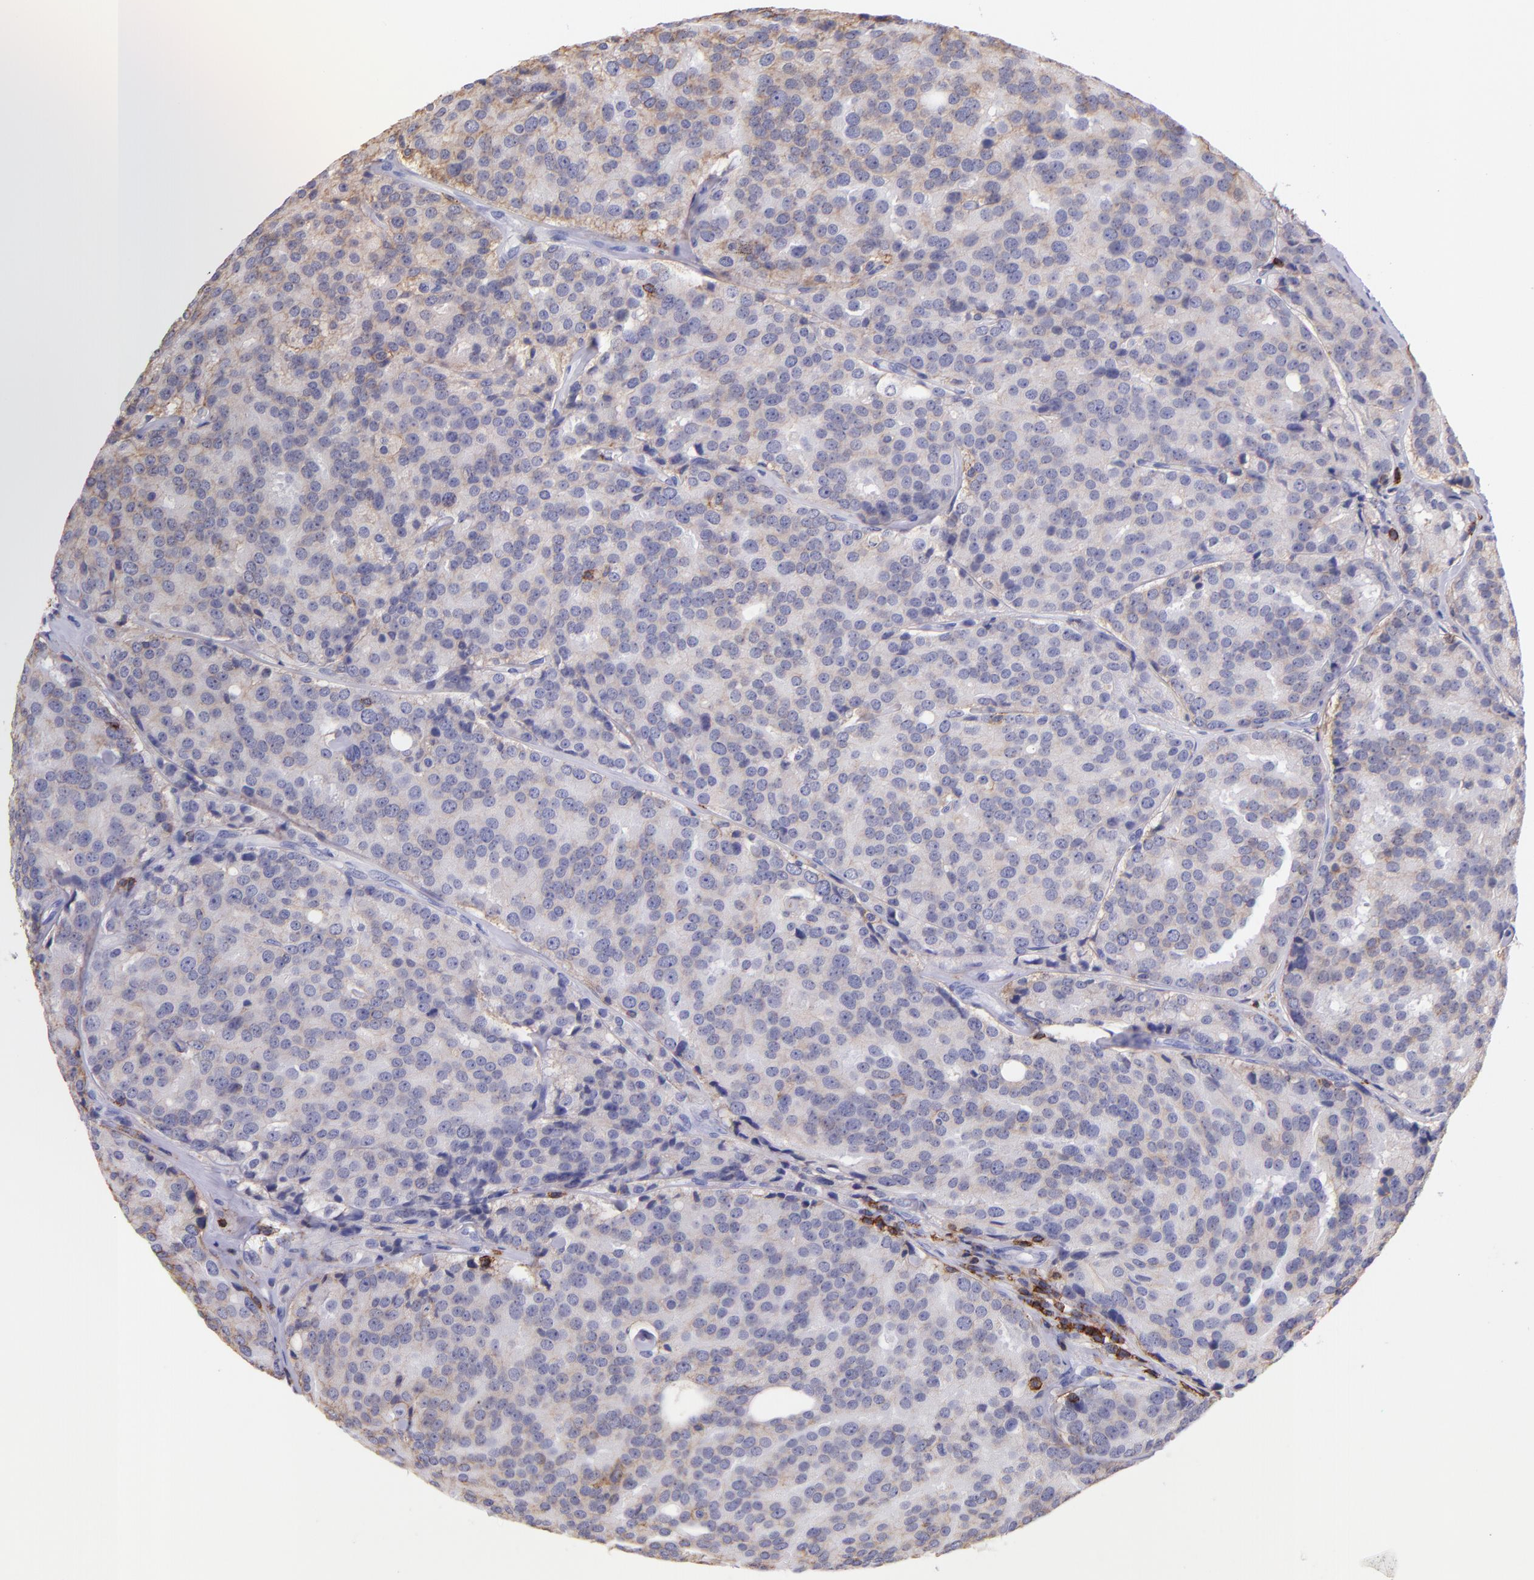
{"staining": {"intensity": "weak", "quantity": "<25%", "location": "cytoplasmic/membranous"}, "tissue": "prostate cancer", "cell_type": "Tumor cells", "image_type": "cancer", "snomed": [{"axis": "morphology", "description": "Adenocarcinoma, High grade"}, {"axis": "topography", "description": "Prostate"}], "caption": "Tumor cells are negative for brown protein staining in prostate cancer.", "gene": "SPN", "patient": {"sex": "male", "age": 64}}